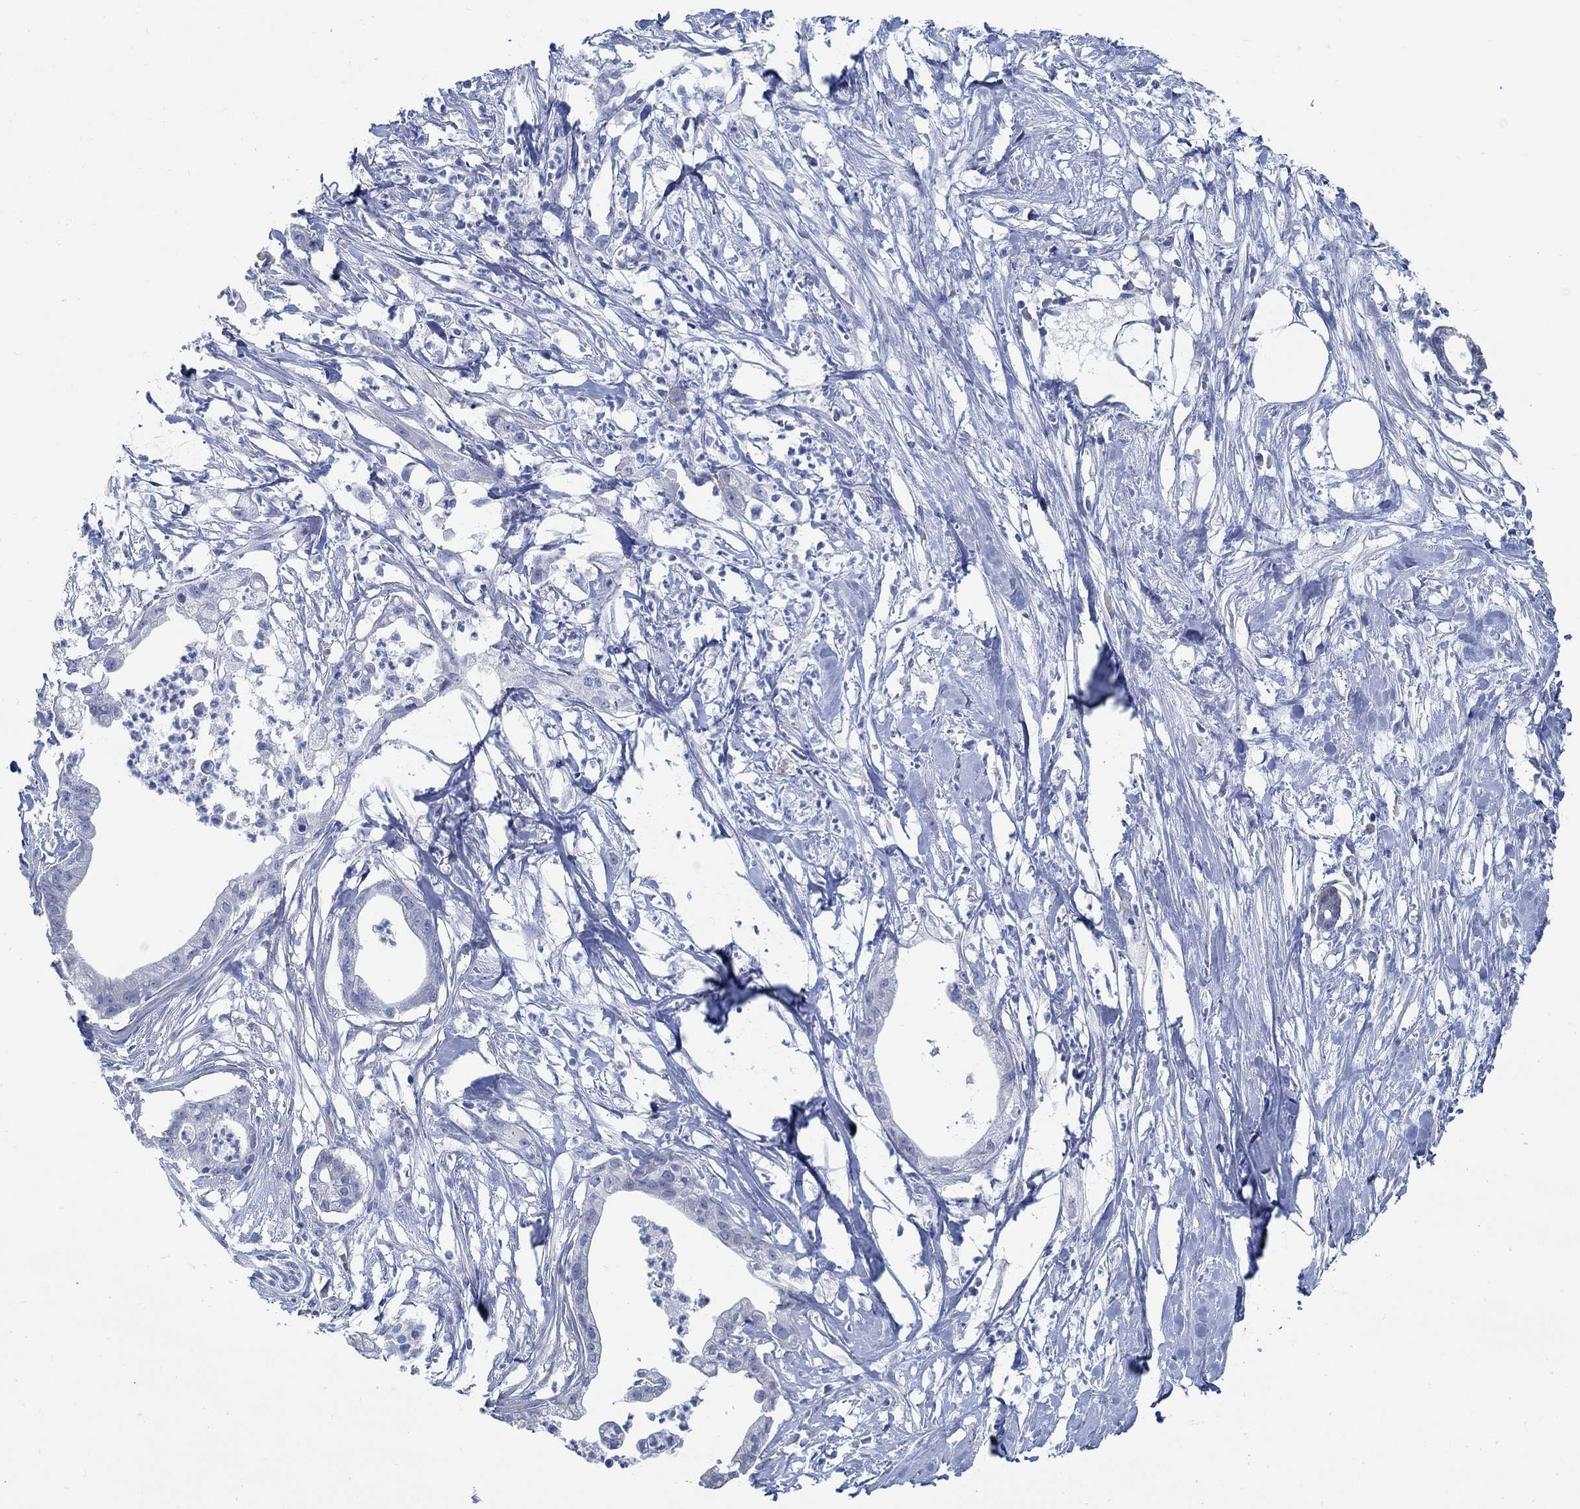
{"staining": {"intensity": "negative", "quantity": "none", "location": "none"}, "tissue": "pancreatic cancer", "cell_type": "Tumor cells", "image_type": "cancer", "snomed": [{"axis": "morphology", "description": "Normal tissue, NOS"}, {"axis": "morphology", "description": "Adenocarcinoma, NOS"}, {"axis": "topography", "description": "Pancreas"}], "caption": "Pancreatic adenocarcinoma was stained to show a protein in brown. There is no significant expression in tumor cells. Nuclei are stained in blue.", "gene": "C15orf39", "patient": {"sex": "female", "age": 58}}